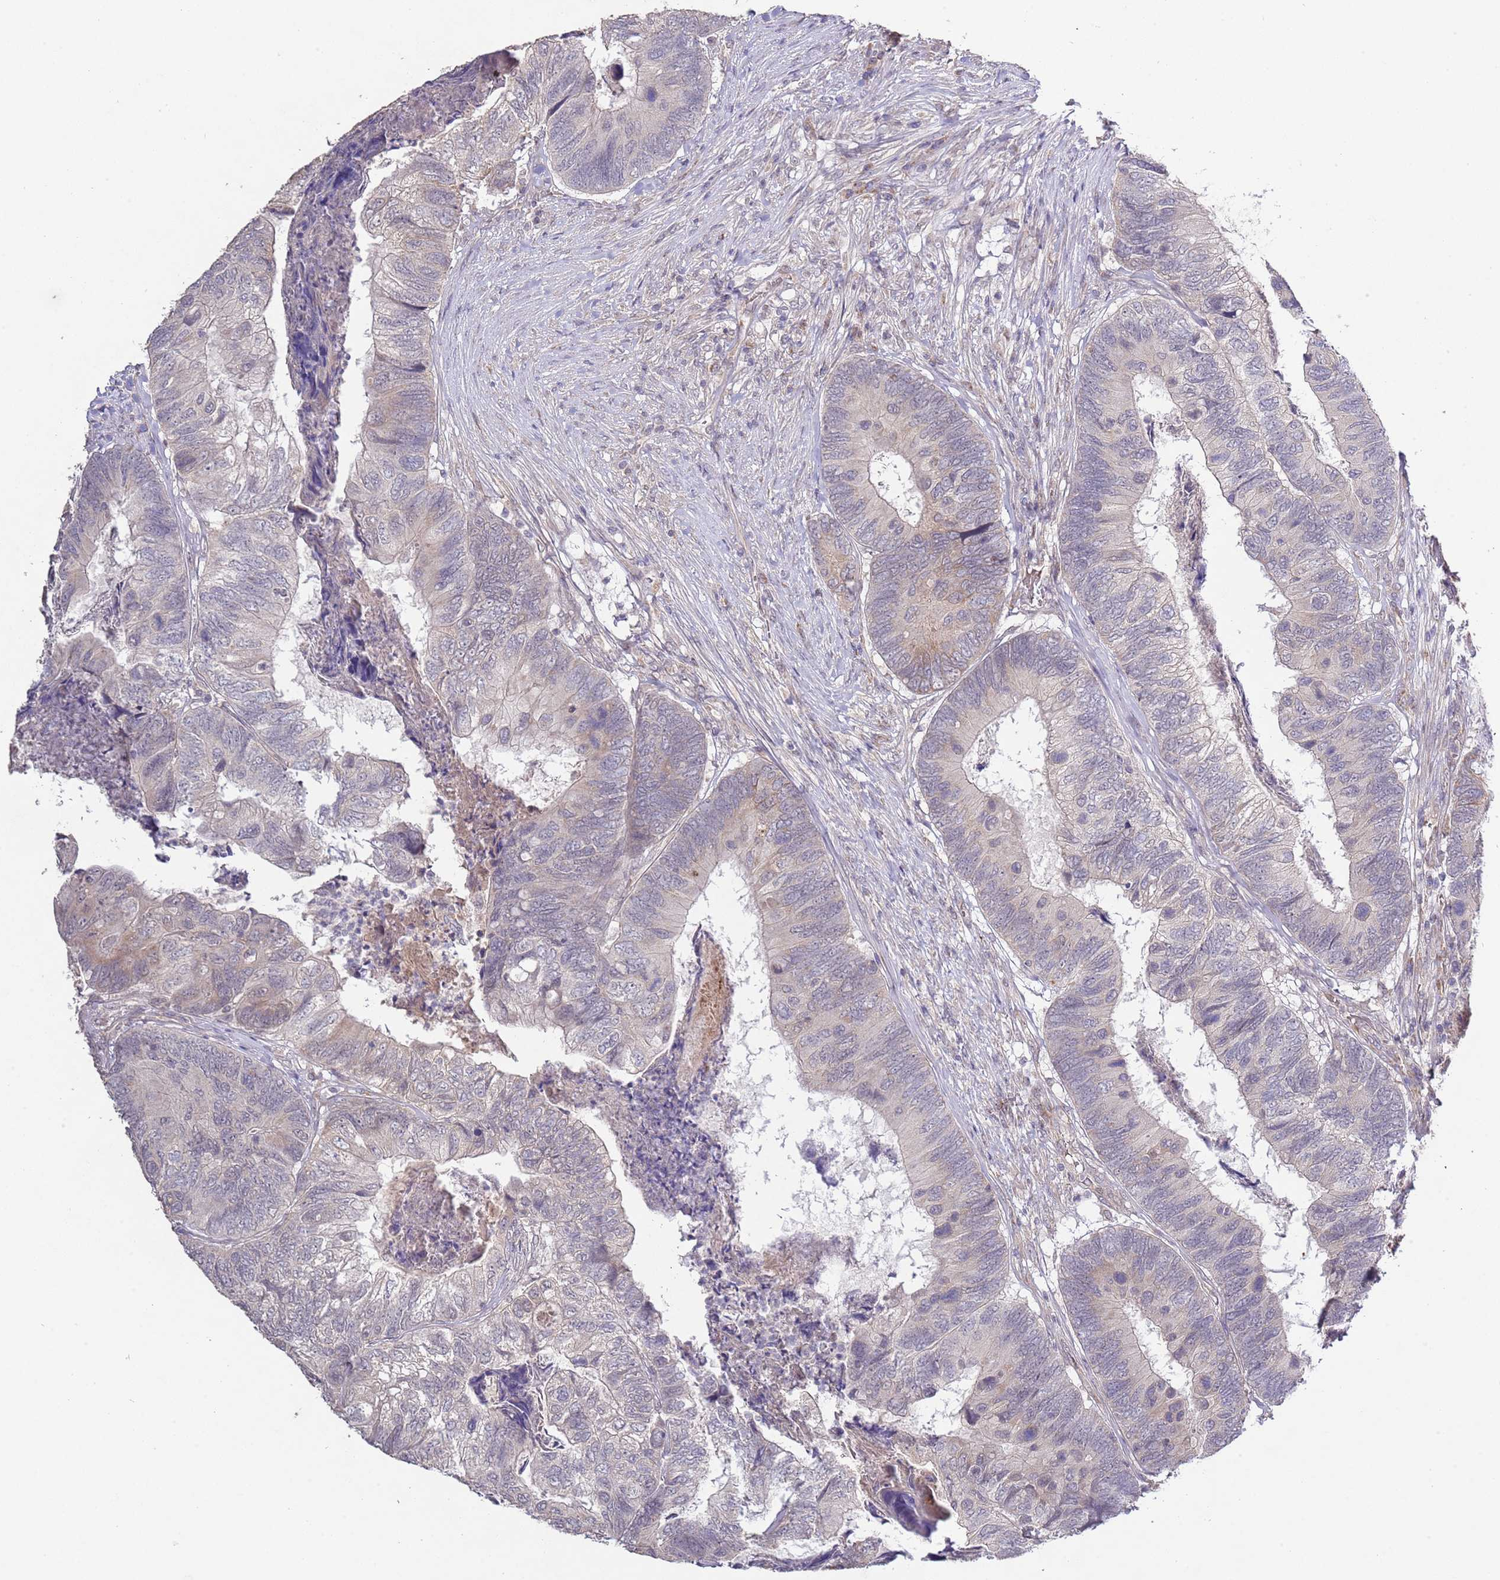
{"staining": {"intensity": "weak", "quantity": "<25%", "location": "cytoplasmic/membranous"}, "tissue": "colorectal cancer", "cell_type": "Tumor cells", "image_type": "cancer", "snomed": [{"axis": "morphology", "description": "Adenocarcinoma, NOS"}, {"axis": "topography", "description": "Colon"}], "caption": "Tumor cells are negative for protein expression in human colorectal cancer. (Brightfield microscopy of DAB (3,3'-diaminobenzidine) IHC at high magnification).", "gene": "IVD", "patient": {"sex": "female", "age": 67}}